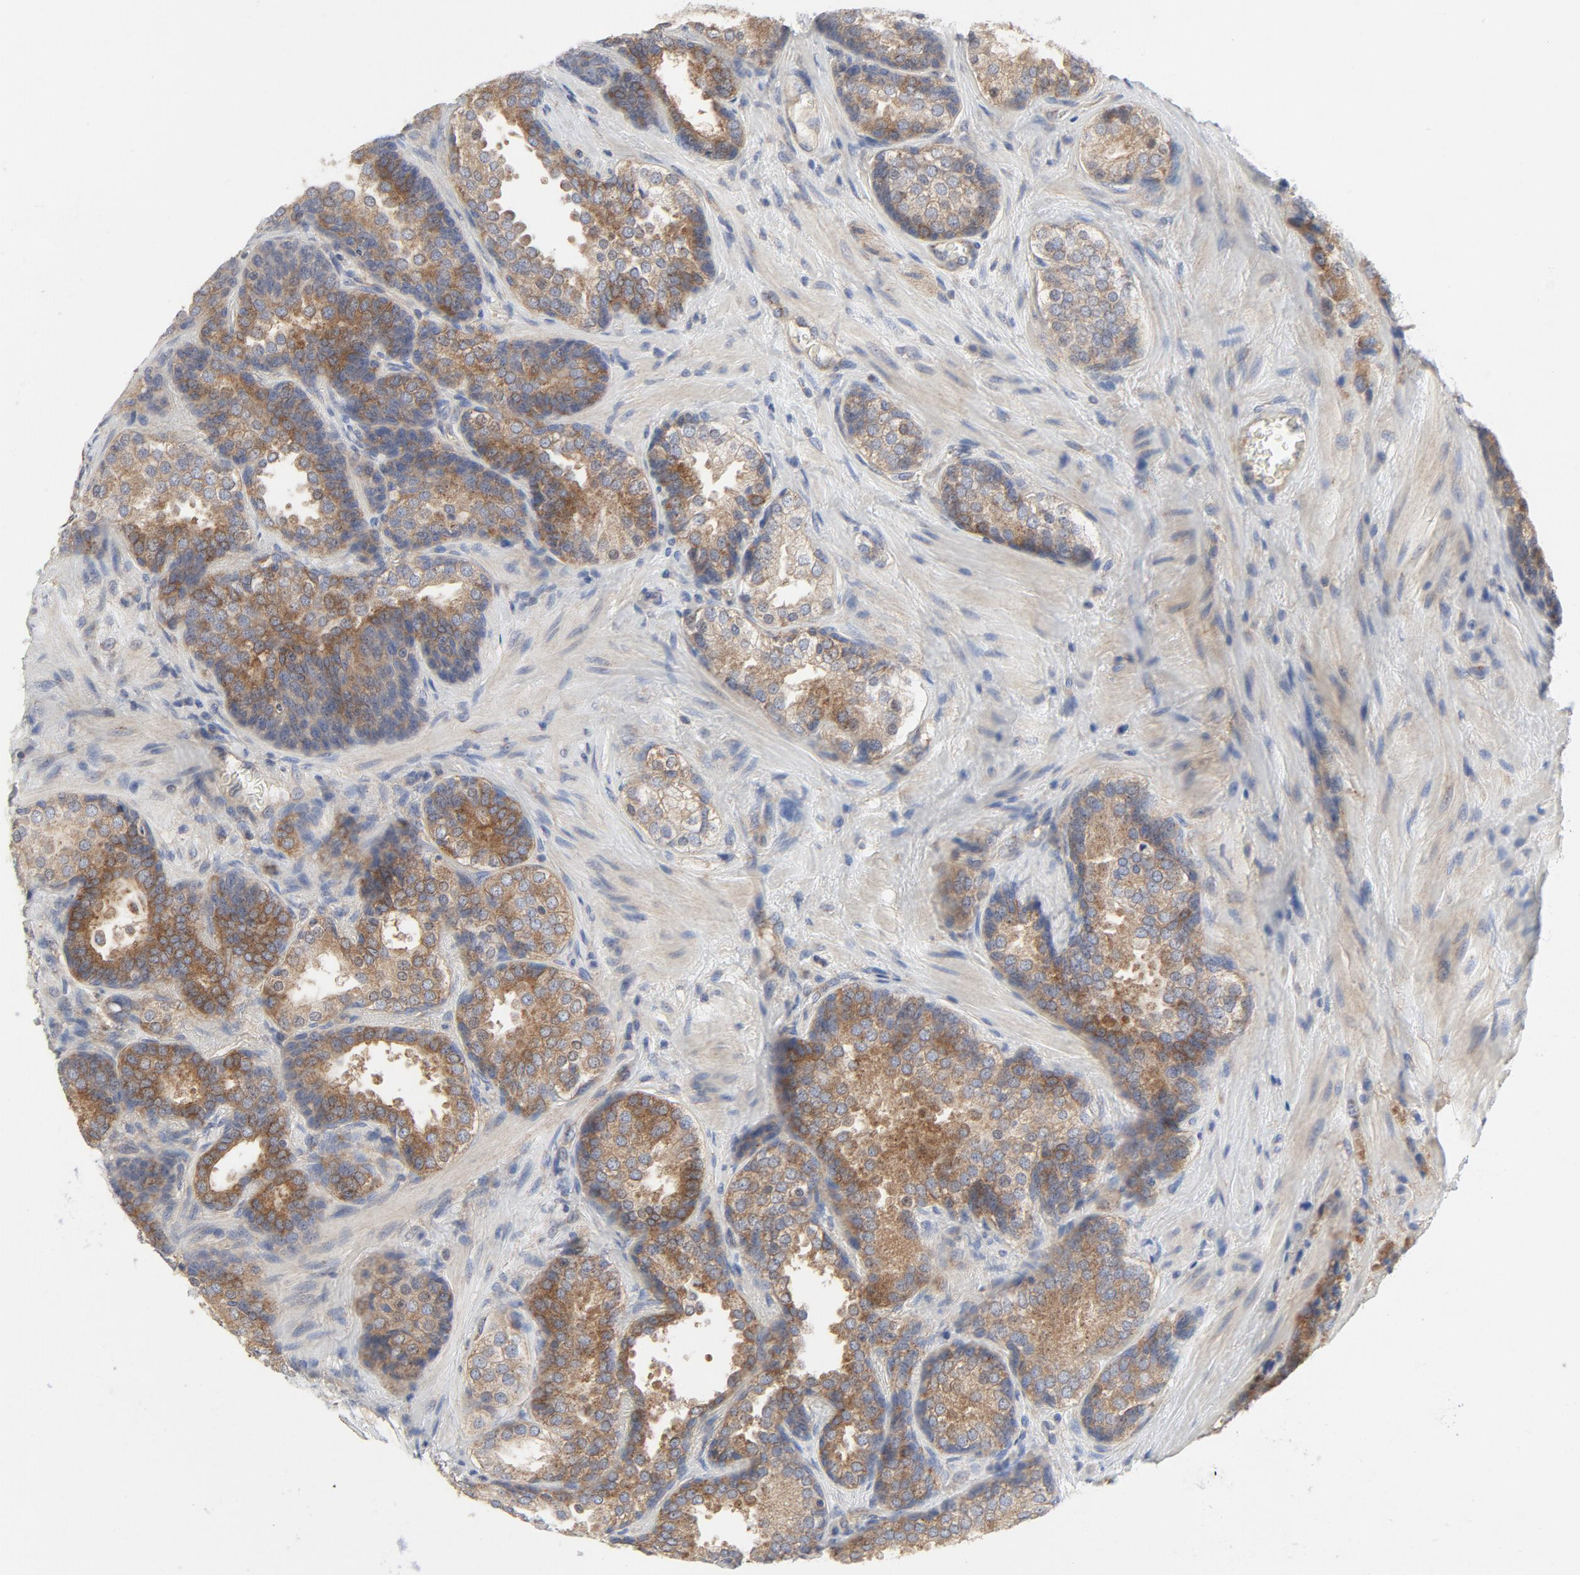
{"staining": {"intensity": "strong", "quantity": ">75%", "location": "cytoplasmic/membranous"}, "tissue": "prostate cancer", "cell_type": "Tumor cells", "image_type": "cancer", "snomed": [{"axis": "morphology", "description": "Adenocarcinoma, High grade"}, {"axis": "topography", "description": "Prostate"}], "caption": "Brown immunohistochemical staining in human prostate cancer (adenocarcinoma (high-grade)) demonstrates strong cytoplasmic/membranous expression in approximately >75% of tumor cells. Immunohistochemistry (ihc) stains the protein of interest in brown and the nuclei are stained blue.", "gene": "RABEP1", "patient": {"sex": "male", "age": 70}}